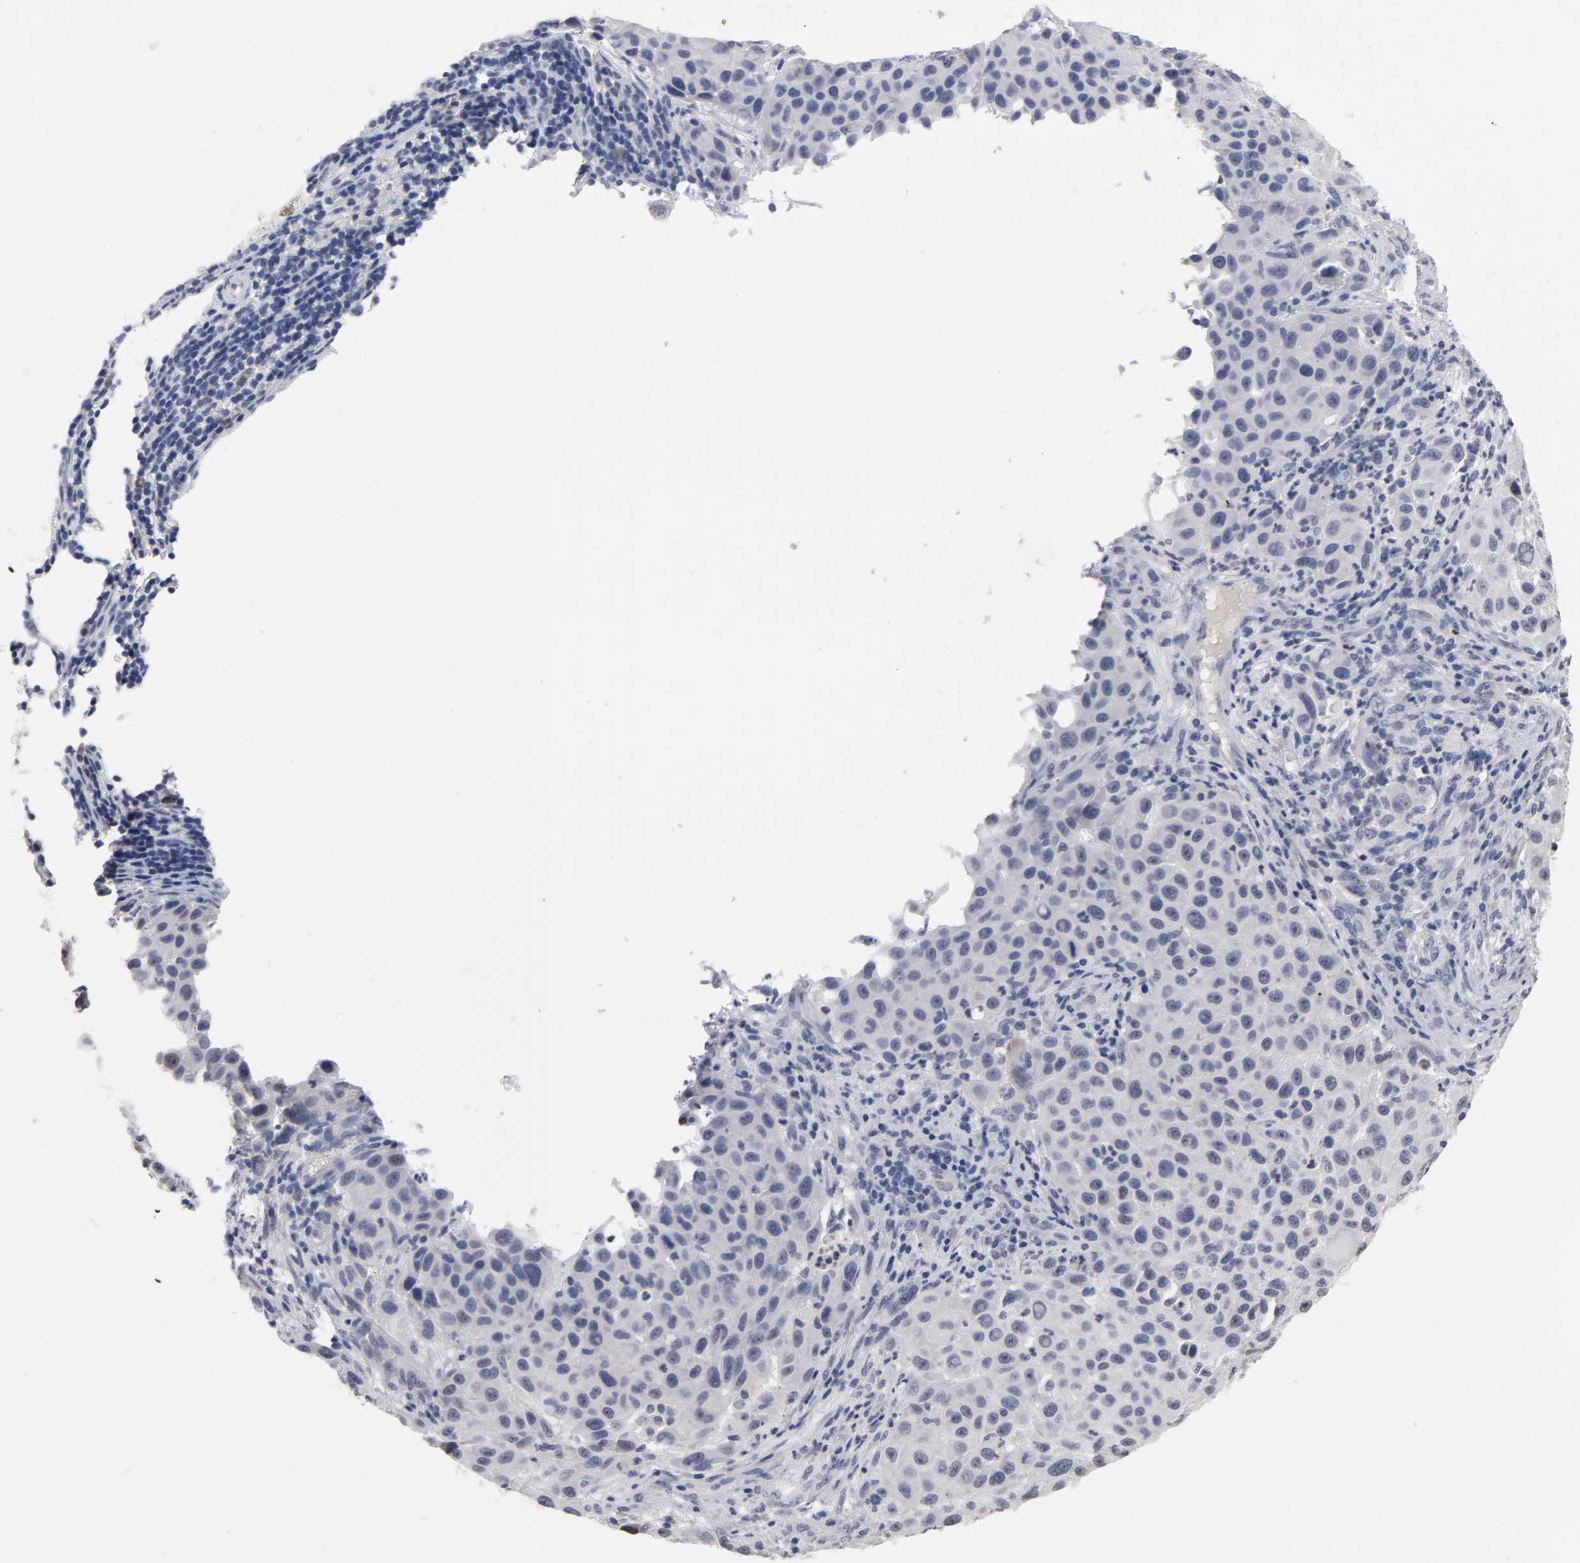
{"staining": {"intensity": "weak", "quantity": "<25%", "location": "nuclear"}, "tissue": "melanoma", "cell_type": "Tumor cells", "image_type": "cancer", "snomed": [{"axis": "morphology", "description": "Malignant melanoma, Metastatic site"}, {"axis": "topography", "description": "Lymph node"}], "caption": "IHC histopathology image of melanoma stained for a protein (brown), which demonstrates no staining in tumor cells.", "gene": "HNF4A", "patient": {"sex": "male", "age": 61}}